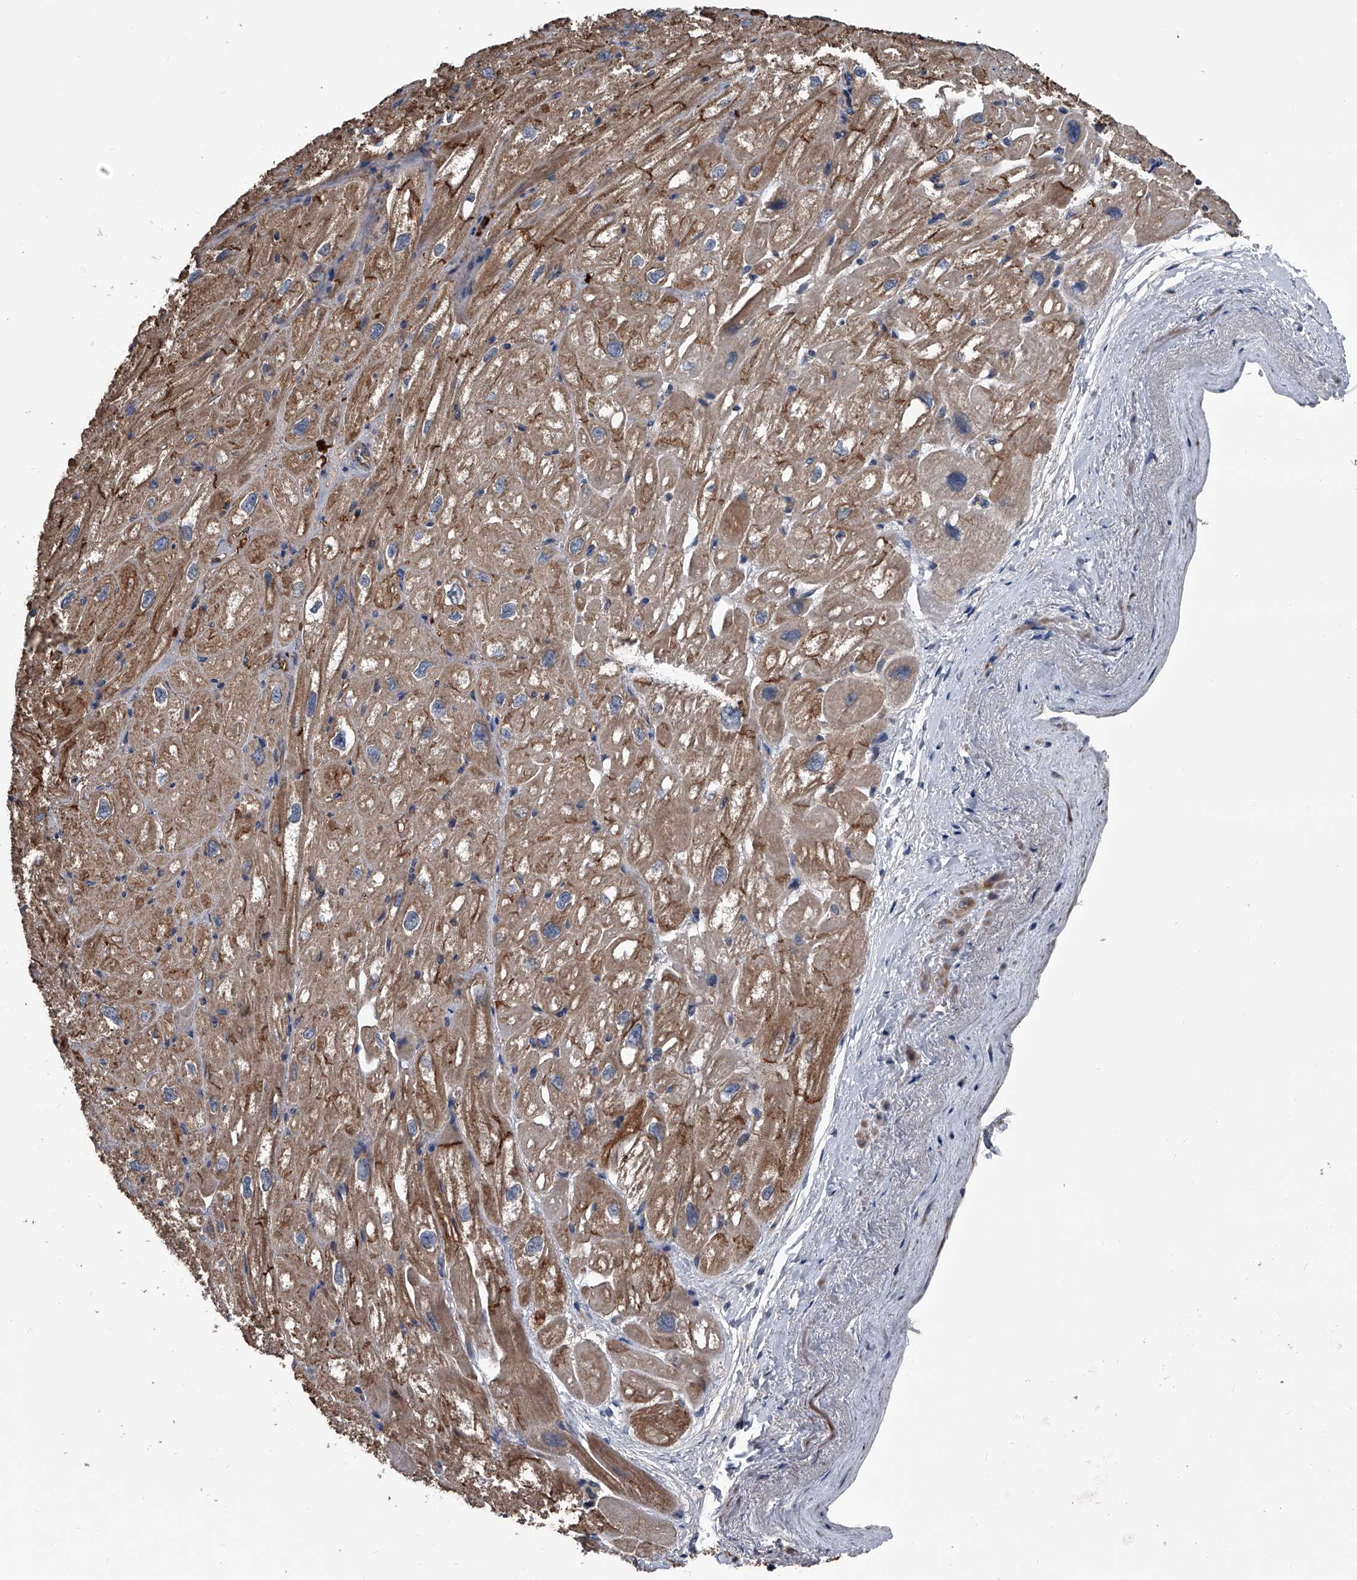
{"staining": {"intensity": "moderate", "quantity": ">75%", "location": "cytoplasmic/membranous"}, "tissue": "heart muscle", "cell_type": "Cardiomyocytes", "image_type": "normal", "snomed": [{"axis": "morphology", "description": "Normal tissue, NOS"}, {"axis": "topography", "description": "Heart"}], "caption": "Protein expression analysis of benign heart muscle displays moderate cytoplasmic/membranous staining in approximately >75% of cardiomyocytes. The protein of interest is shown in brown color, while the nuclei are stained blue.", "gene": "KIF13A", "patient": {"sex": "male", "age": 50}}